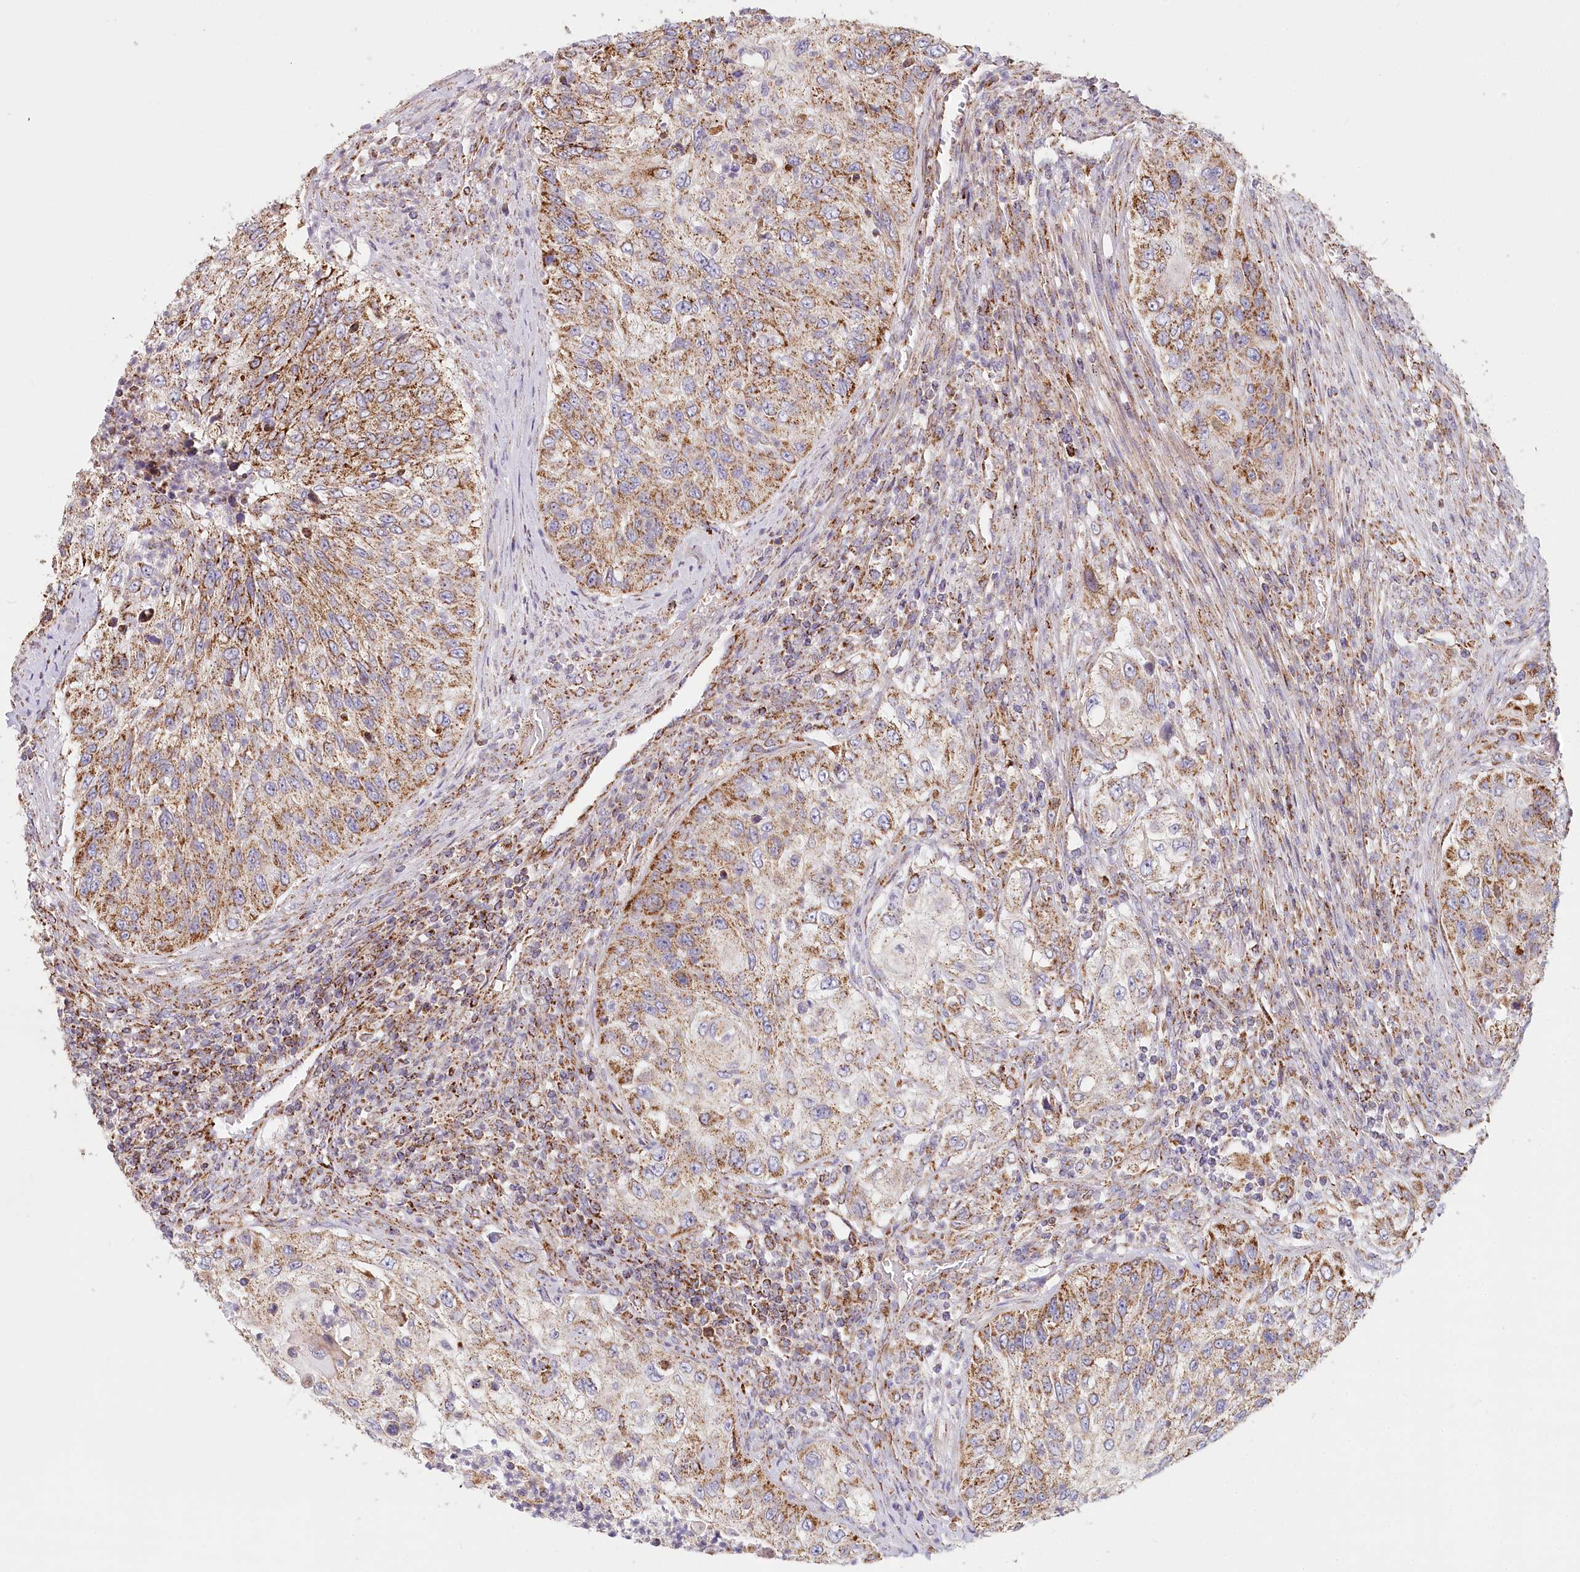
{"staining": {"intensity": "moderate", "quantity": ">75%", "location": "cytoplasmic/membranous"}, "tissue": "urothelial cancer", "cell_type": "Tumor cells", "image_type": "cancer", "snomed": [{"axis": "morphology", "description": "Urothelial carcinoma, High grade"}, {"axis": "topography", "description": "Urinary bladder"}], "caption": "There is medium levels of moderate cytoplasmic/membranous positivity in tumor cells of high-grade urothelial carcinoma, as demonstrated by immunohistochemical staining (brown color).", "gene": "UMPS", "patient": {"sex": "female", "age": 60}}